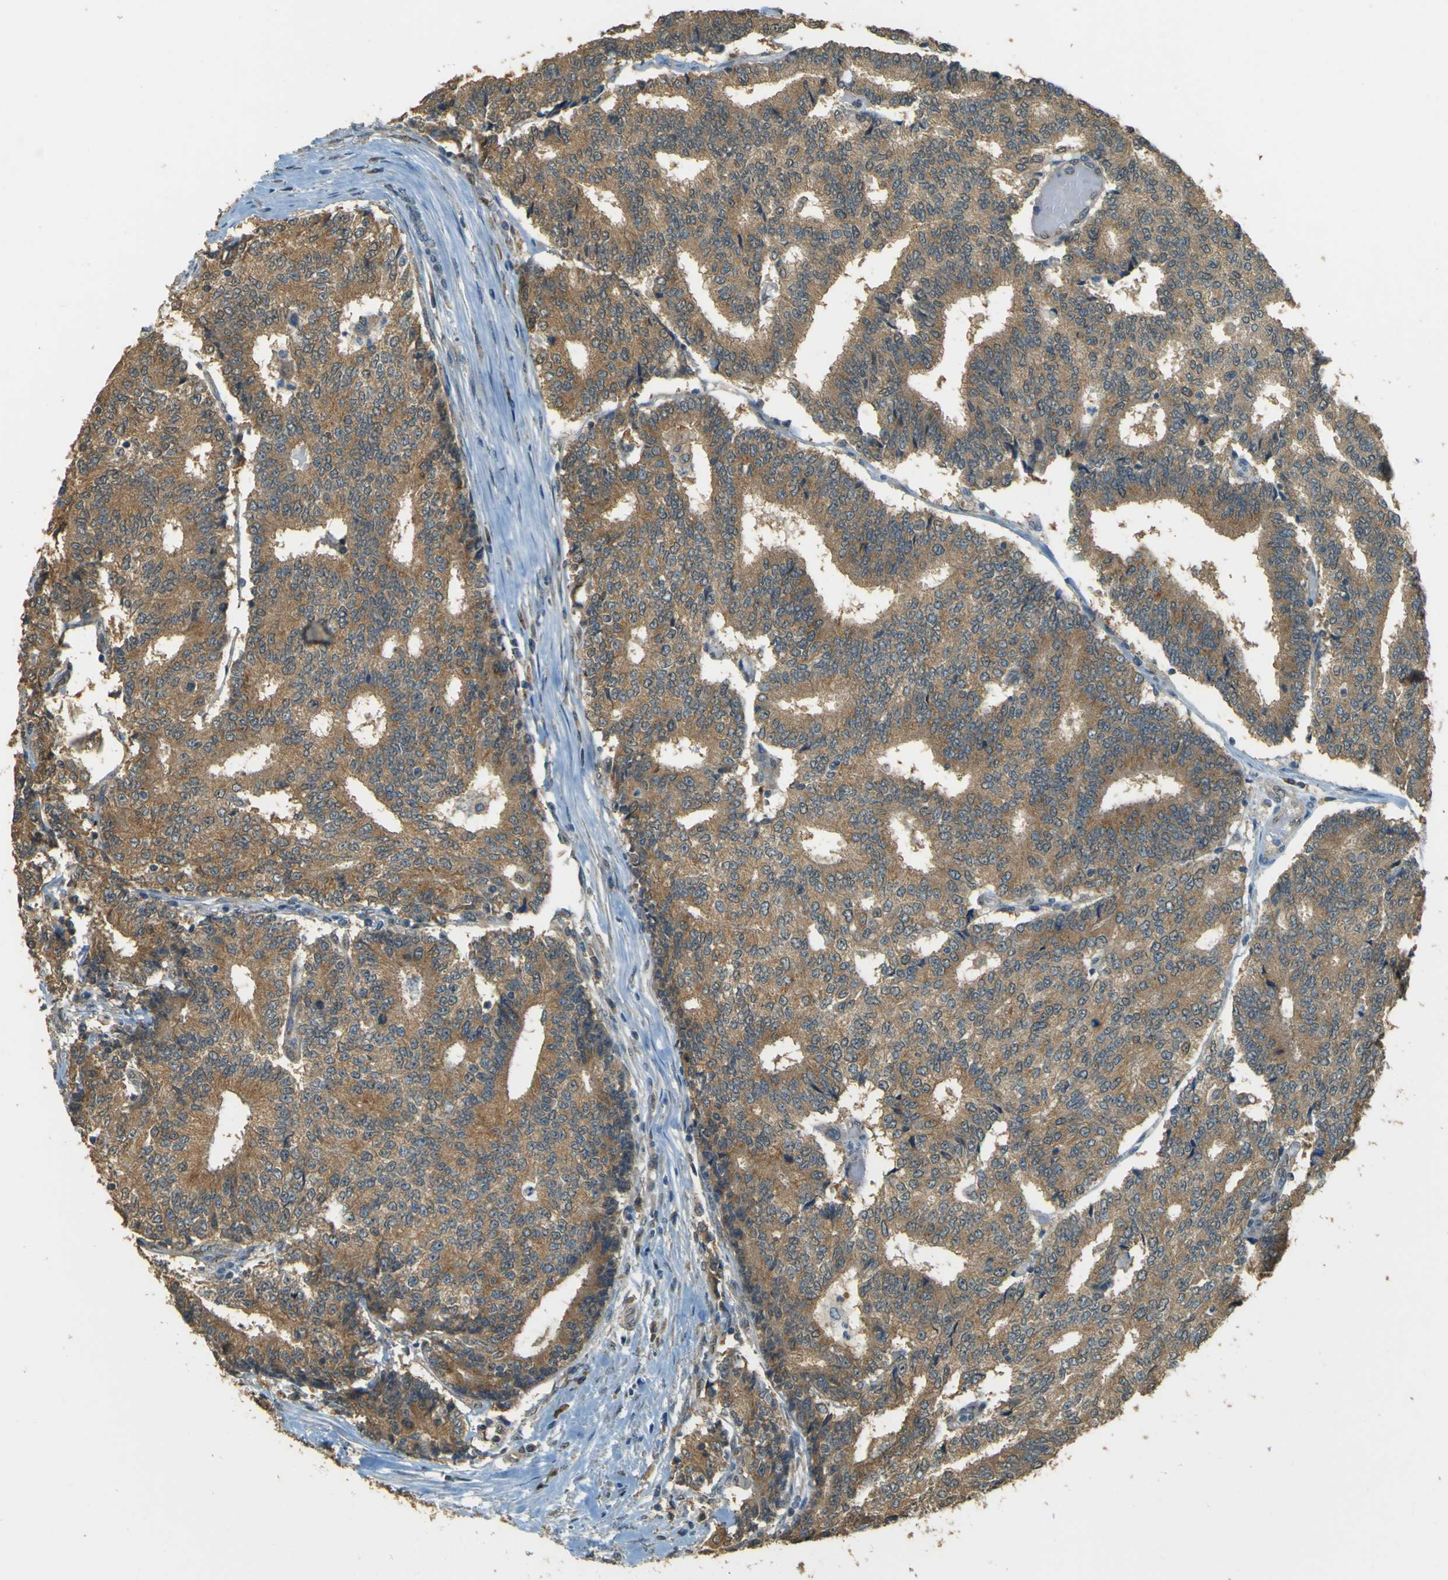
{"staining": {"intensity": "moderate", "quantity": ">75%", "location": "cytoplasmic/membranous"}, "tissue": "prostate cancer", "cell_type": "Tumor cells", "image_type": "cancer", "snomed": [{"axis": "morphology", "description": "Normal tissue, NOS"}, {"axis": "morphology", "description": "Adenocarcinoma, High grade"}, {"axis": "topography", "description": "Prostate"}, {"axis": "topography", "description": "Seminal veicle"}], "caption": "Prostate high-grade adenocarcinoma stained with DAB (3,3'-diaminobenzidine) IHC demonstrates medium levels of moderate cytoplasmic/membranous expression in about >75% of tumor cells. (DAB (3,3'-diaminobenzidine) IHC, brown staining for protein, blue staining for nuclei).", "gene": "GOLGA1", "patient": {"sex": "male", "age": 55}}